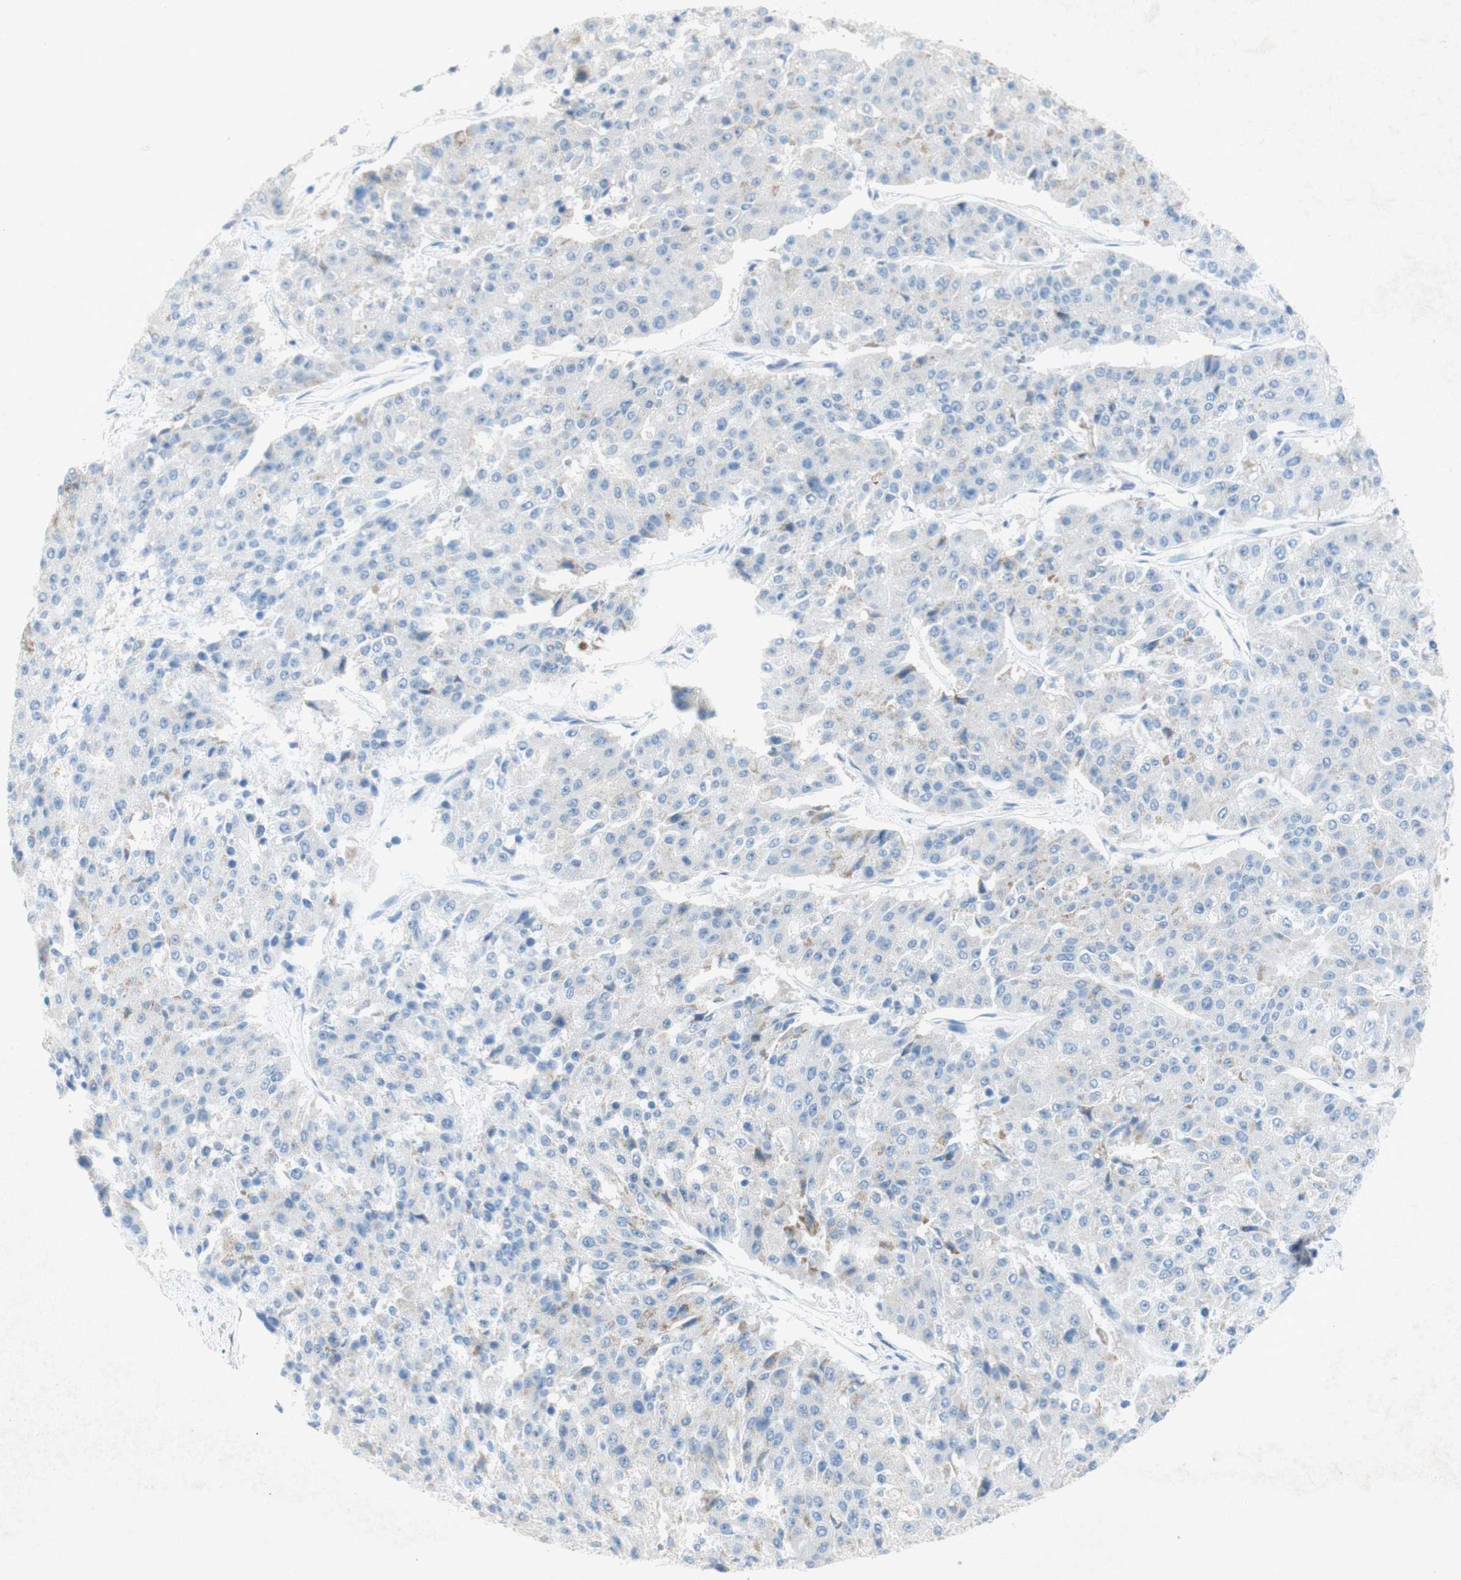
{"staining": {"intensity": "negative", "quantity": "none", "location": "none"}, "tissue": "pancreatic cancer", "cell_type": "Tumor cells", "image_type": "cancer", "snomed": [{"axis": "morphology", "description": "Adenocarcinoma, NOS"}, {"axis": "topography", "description": "Pancreas"}], "caption": "Pancreatic cancer (adenocarcinoma) stained for a protein using immunohistochemistry (IHC) reveals no positivity tumor cells.", "gene": "POLR2J3", "patient": {"sex": "male", "age": 50}}